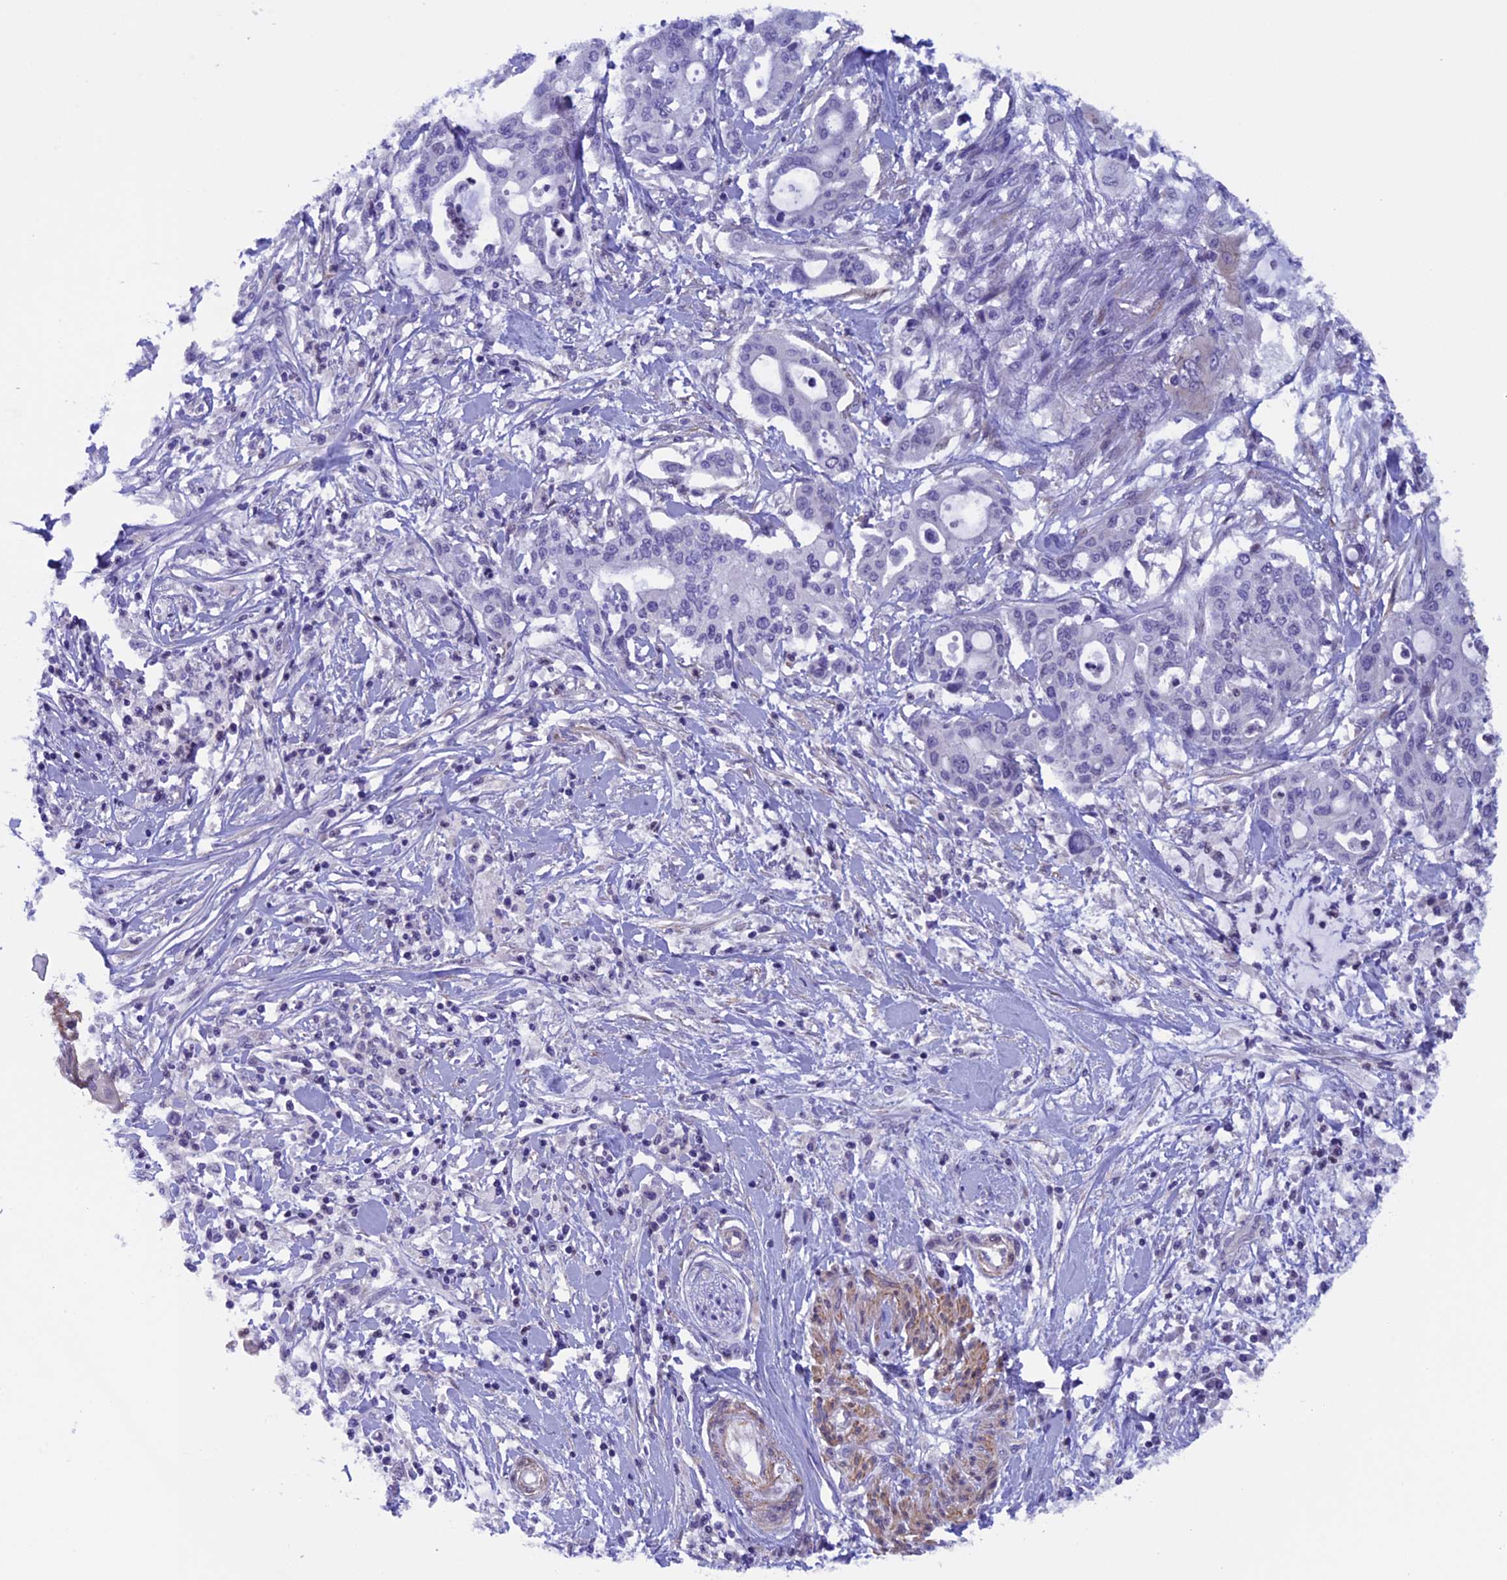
{"staining": {"intensity": "negative", "quantity": "none", "location": "none"}, "tissue": "pancreatic cancer", "cell_type": "Tumor cells", "image_type": "cancer", "snomed": [{"axis": "morphology", "description": "Adenocarcinoma, NOS"}, {"axis": "topography", "description": "Pancreas"}], "caption": "The histopathology image shows no staining of tumor cells in pancreatic cancer.", "gene": "IGSF6", "patient": {"sex": "male", "age": 46}}